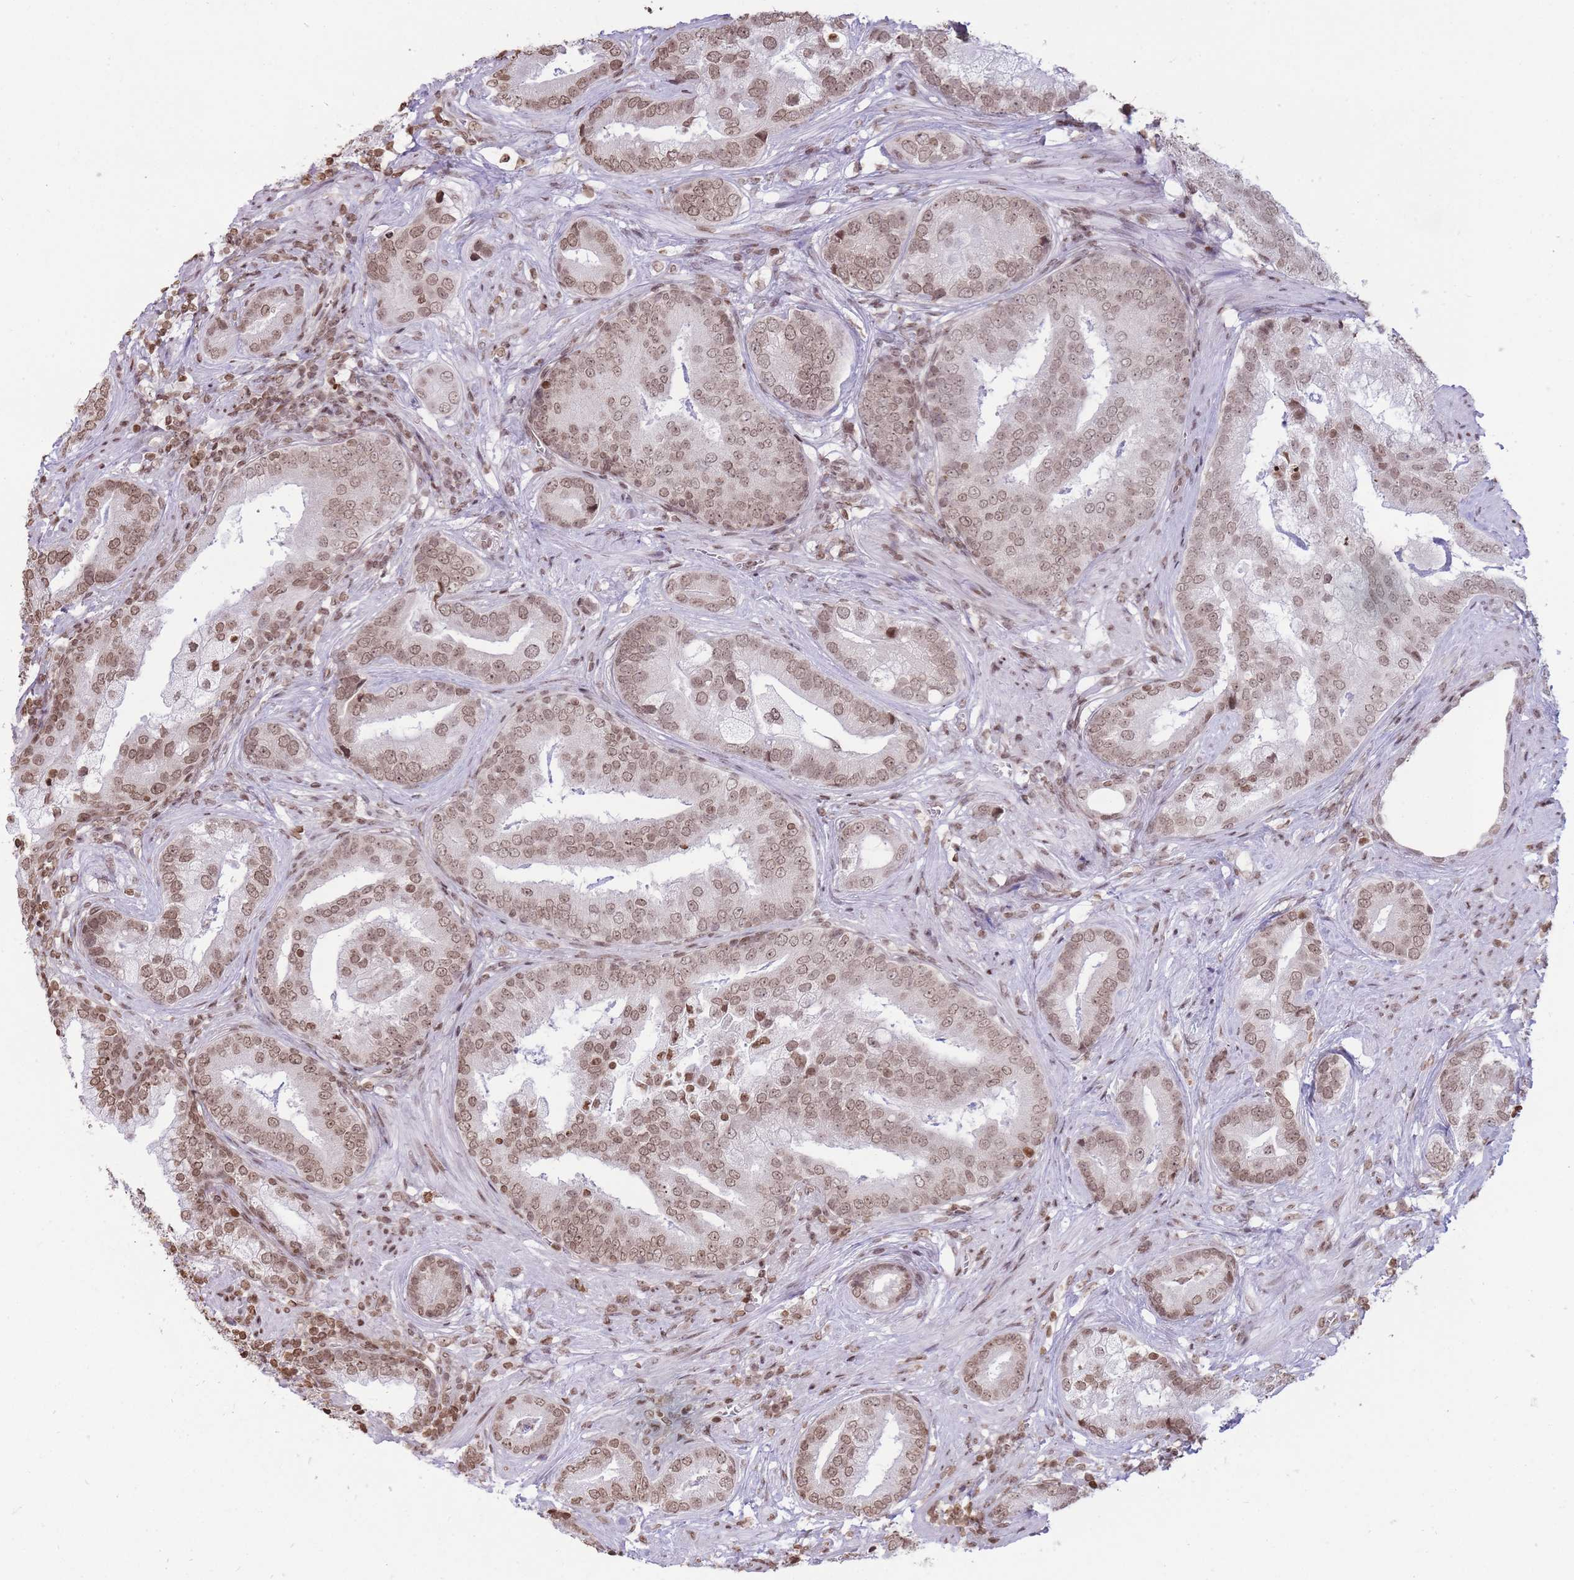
{"staining": {"intensity": "moderate", "quantity": ">75%", "location": "nuclear"}, "tissue": "prostate cancer", "cell_type": "Tumor cells", "image_type": "cancer", "snomed": [{"axis": "morphology", "description": "Adenocarcinoma, High grade"}, {"axis": "topography", "description": "Prostate"}], "caption": "The image shows immunohistochemical staining of adenocarcinoma (high-grade) (prostate). There is moderate nuclear staining is present in about >75% of tumor cells. Ihc stains the protein of interest in brown and the nuclei are stained blue.", "gene": "SHISAL1", "patient": {"sex": "male", "age": 55}}